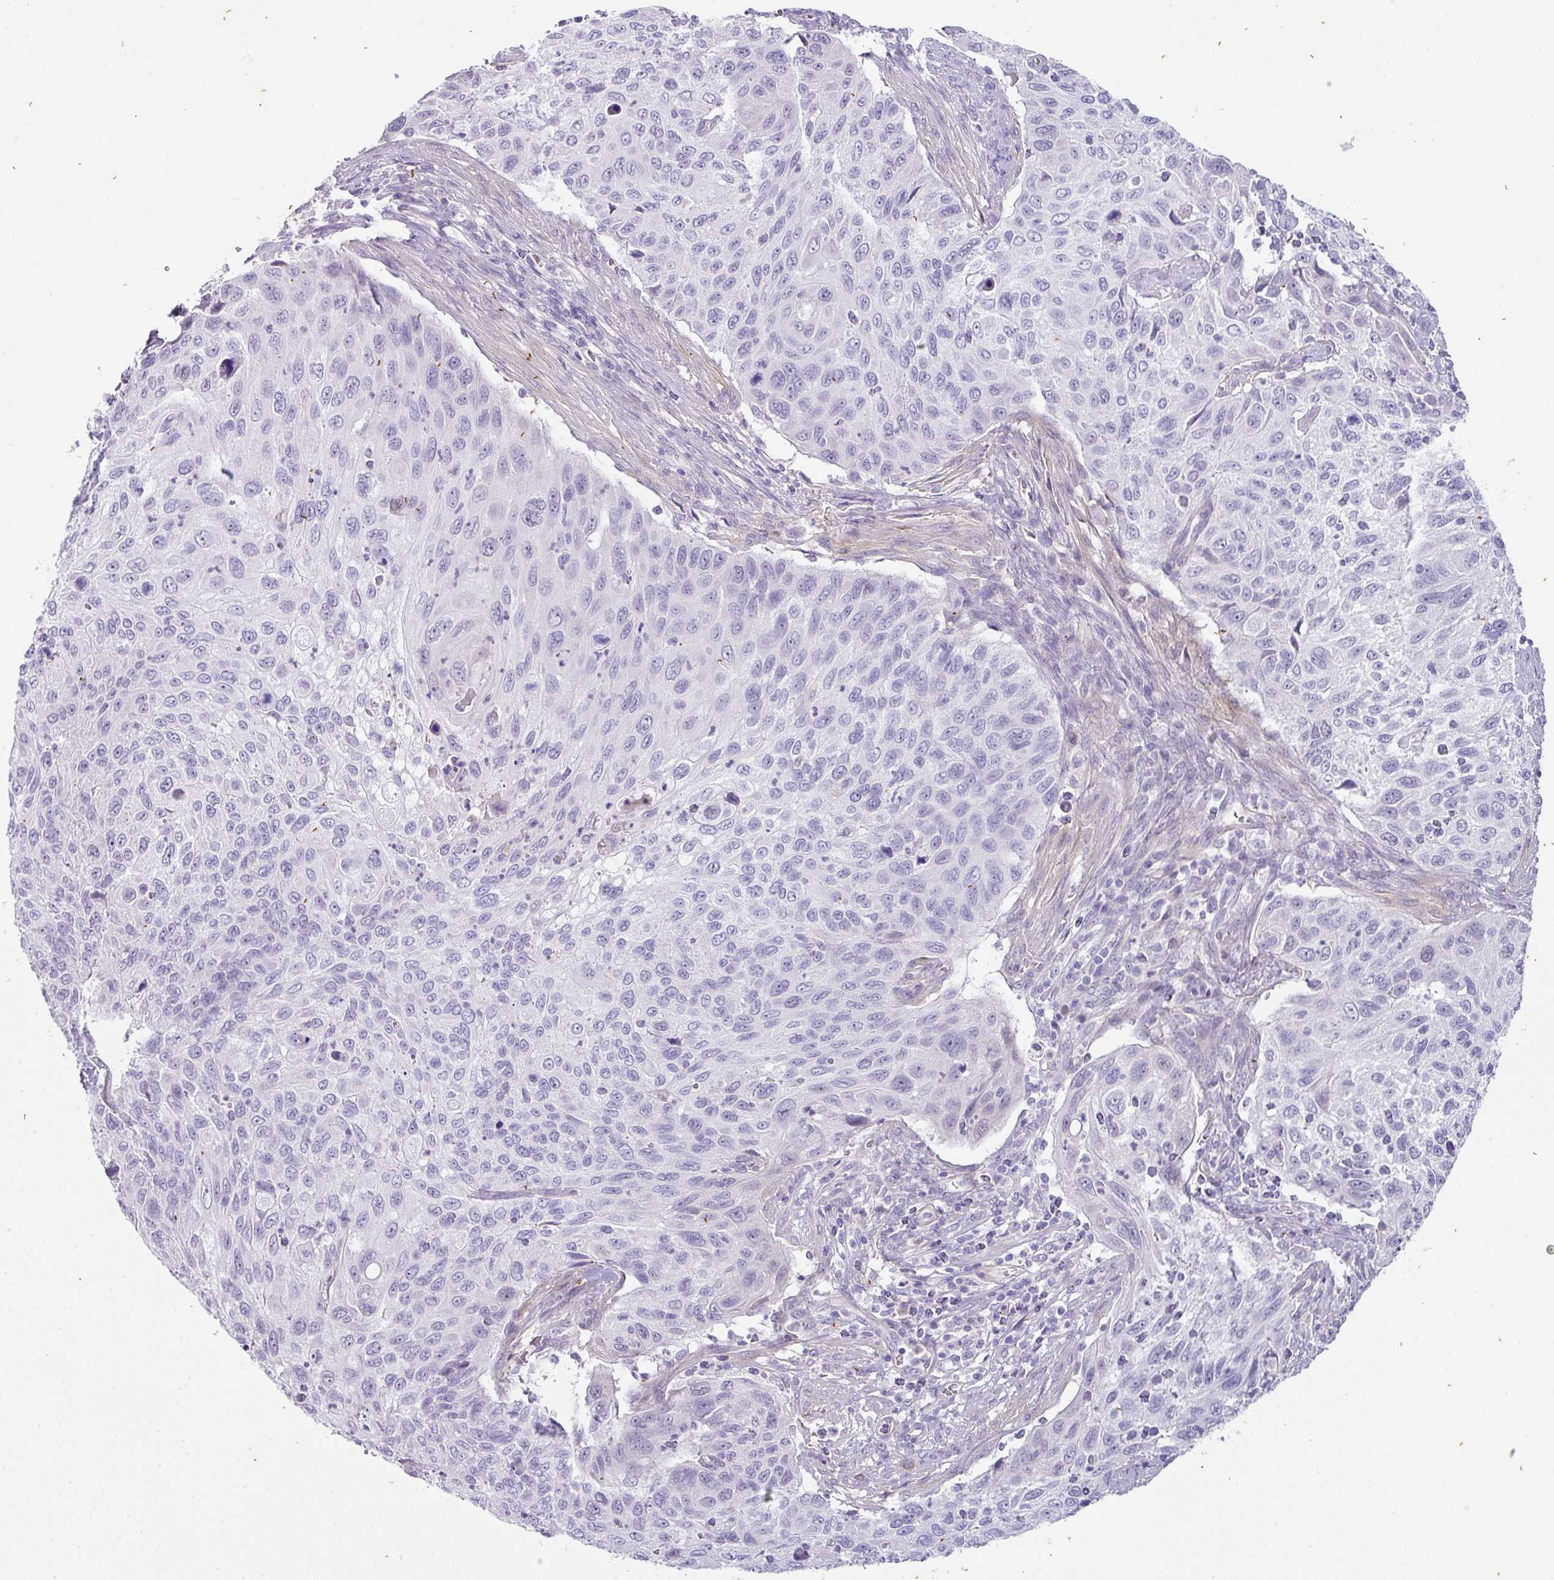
{"staining": {"intensity": "negative", "quantity": "none", "location": "none"}, "tissue": "cervical cancer", "cell_type": "Tumor cells", "image_type": "cancer", "snomed": [{"axis": "morphology", "description": "Squamous cell carcinoma, NOS"}, {"axis": "topography", "description": "Cervix"}], "caption": "IHC micrograph of human cervical cancer stained for a protein (brown), which exhibits no positivity in tumor cells.", "gene": "OR52N1", "patient": {"sex": "female", "age": 70}}